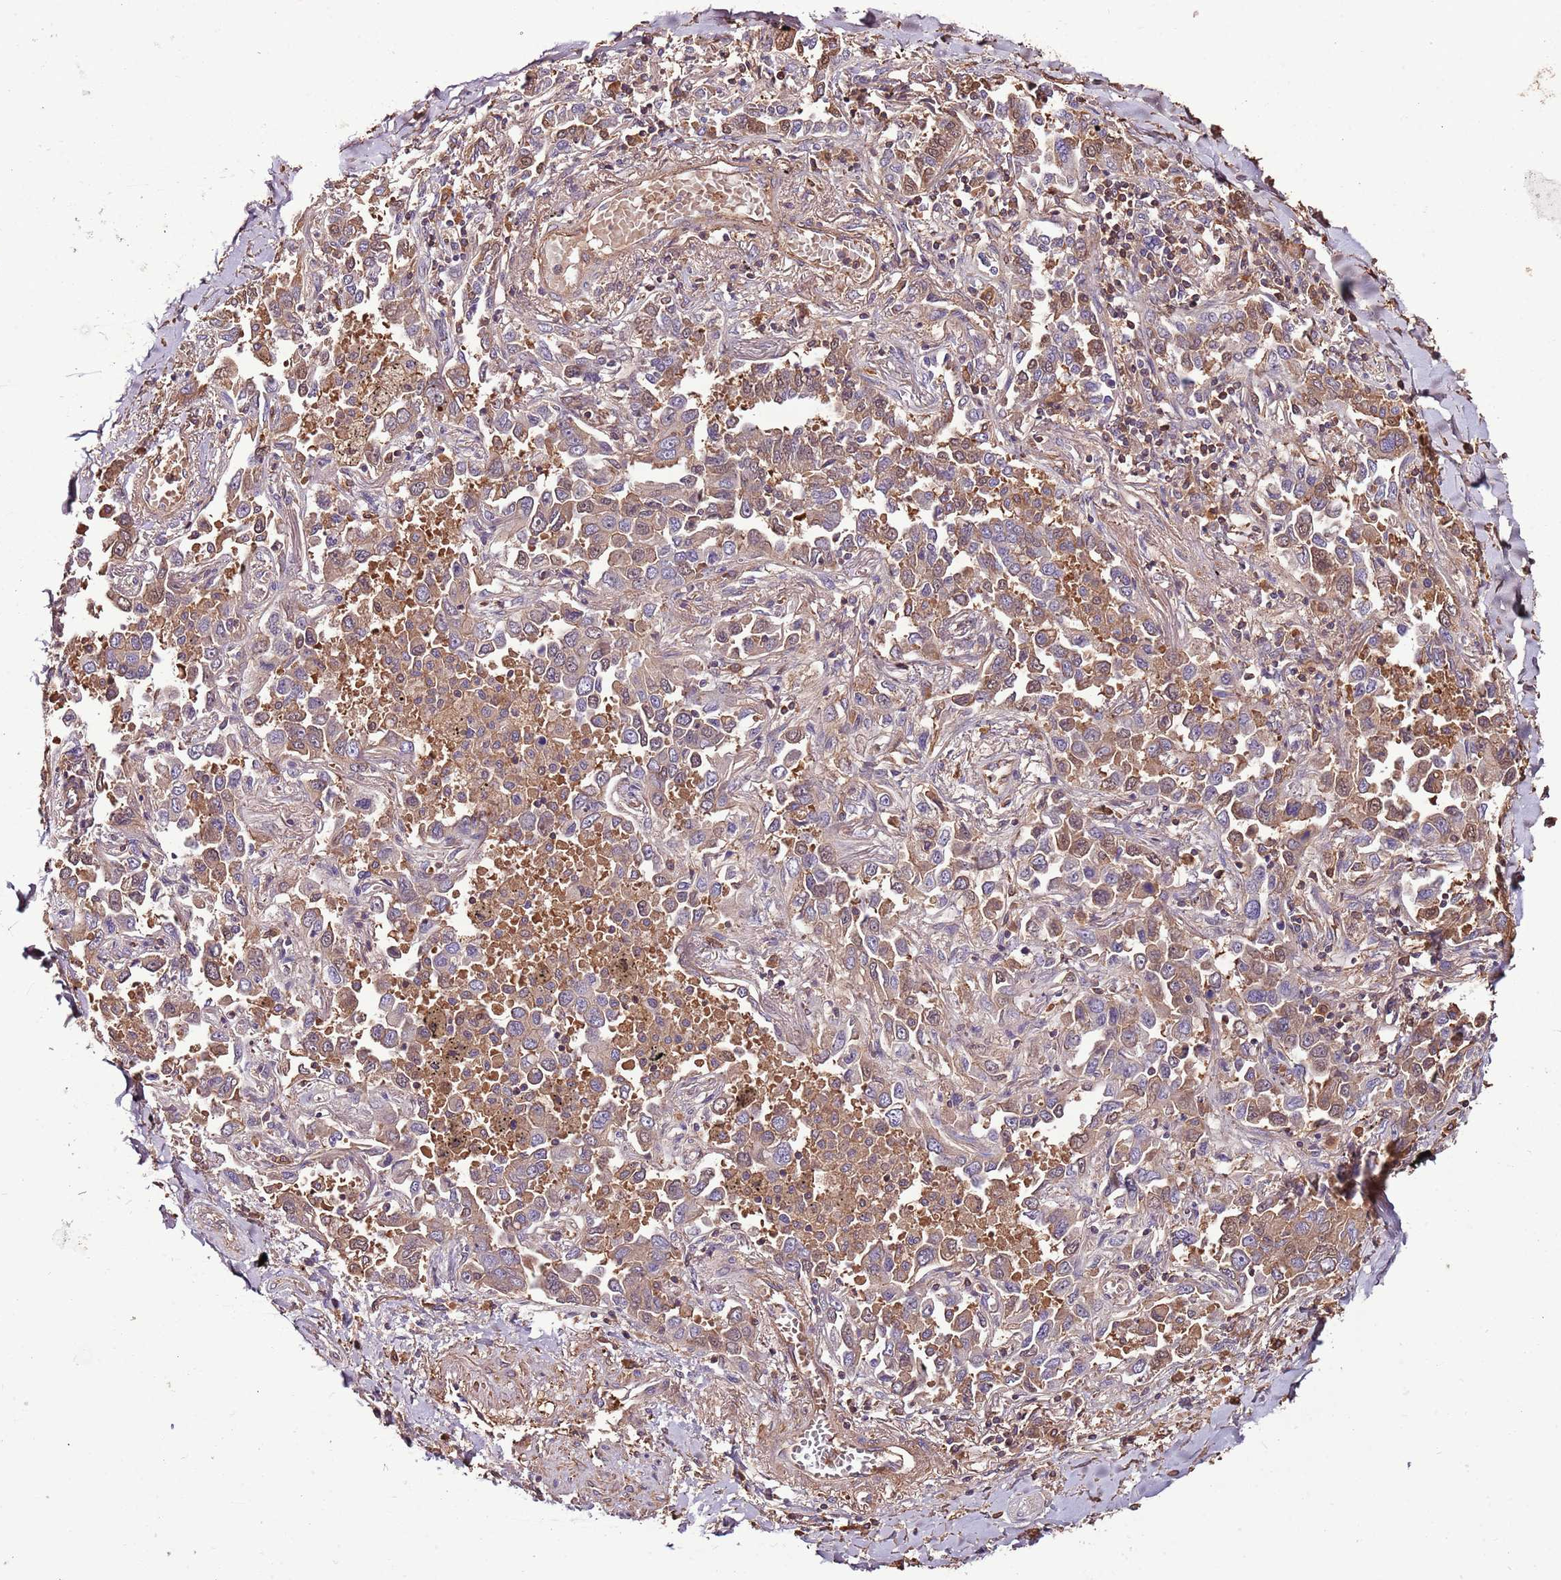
{"staining": {"intensity": "moderate", "quantity": ">75%", "location": "cytoplasmic/membranous"}, "tissue": "lung cancer", "cell_type": "Tumor cells", "image_type": "cancer", "snomed": [{"axis": "morphology", "description": "Adenocarcinoma, NOS"}, {"axis": "topography", "description": "Lung"}], "caption": "Human lung adenocarcinoma stained for a protein (brown) demonstrates moderate cytoplasmic/membranous positive expression in about >75% of tumor cells.", "gene": "DENR", "patient": {"sex": "male", "age": 67}}